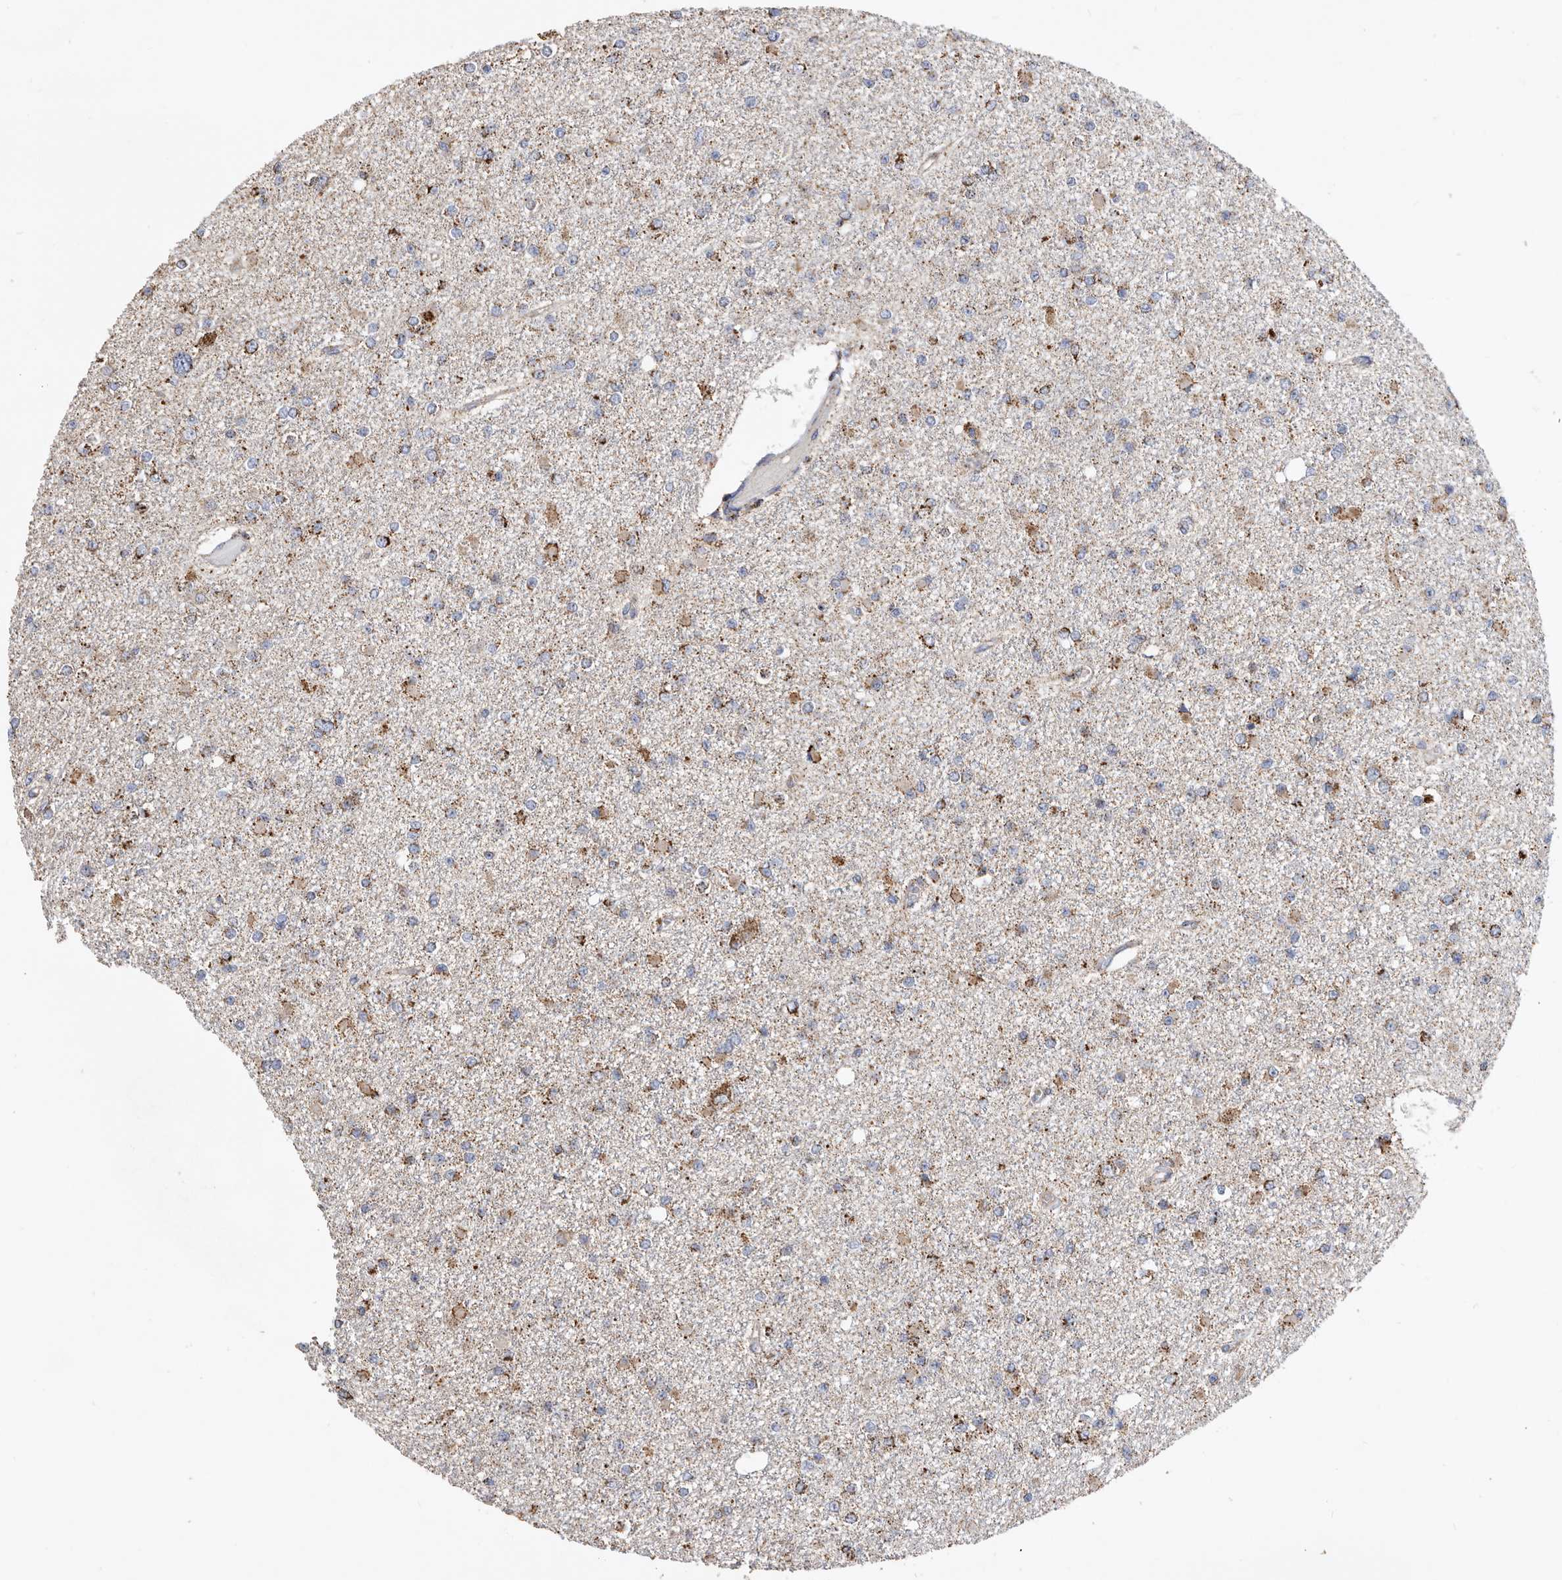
{"staining": {"intensity": "moderate", "quantity": ">75%", "location": "cytoplasmic/membranous"}, "tissue": "glioma", "cell_type": "Tumor cells", "image_type": "cancer", "snomed": [{"axis": "morphology", "description": "Glioma, malignant, Low grade"}, {"axis": "topography", "description": "Brain"}], "caption": "A brown stain highlights moderate cytoplasmic/membranous expression of a protein in malignant glioma (low-grade) tumor cells.", "gene": "WFDC1", "patient": {"sex": "female", "age": 22}}